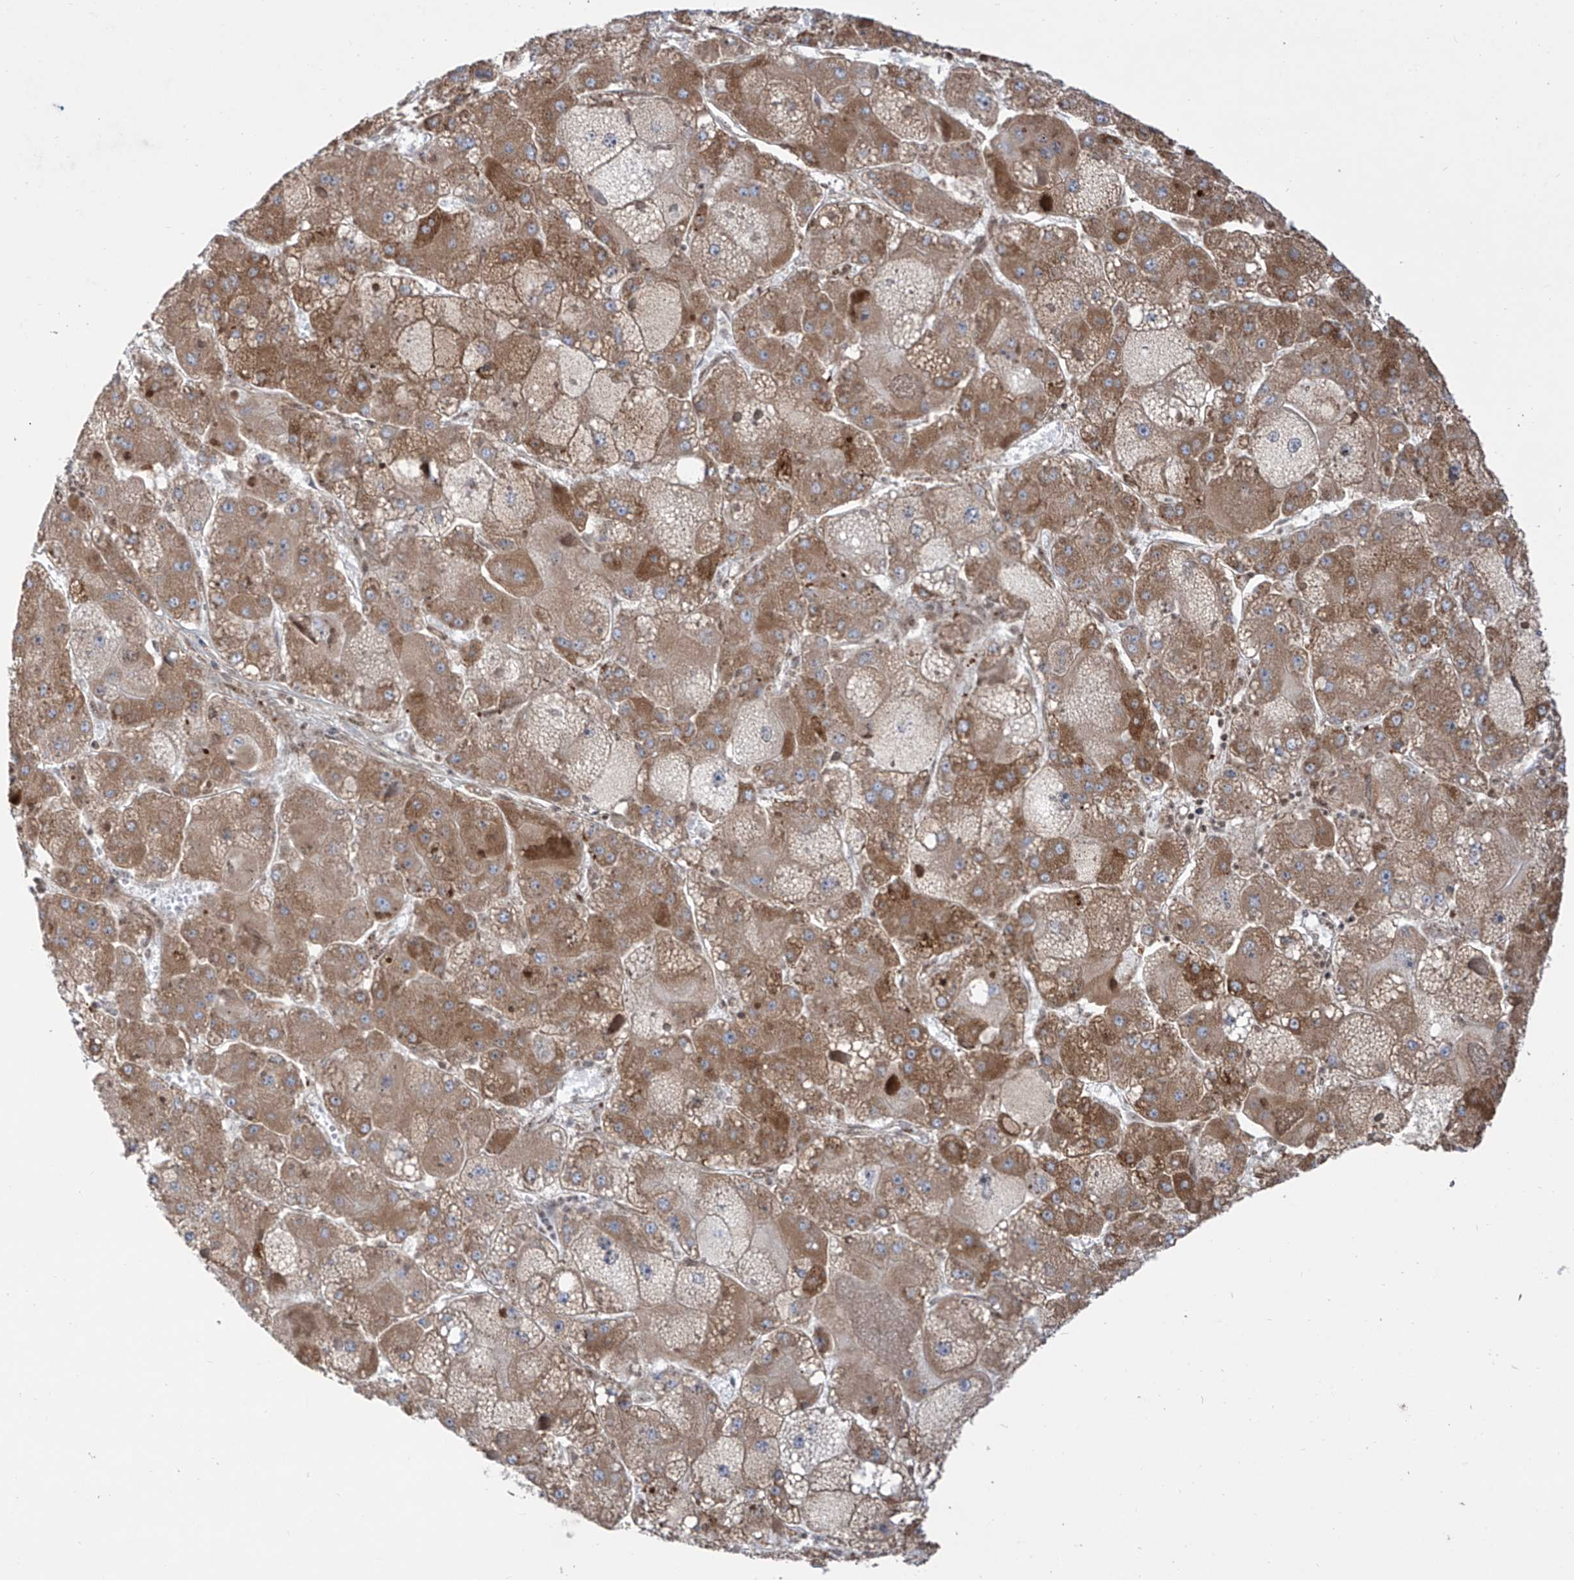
{"staining": {"intensity": "moderate", "quantity": ">75%", "location": "cytoplasmic/membranous"}, "tissue": "liver cancer", "cell_type": "Tumor cells", "image_type": "cancer", "snomed": [{"axis": "morphology", "description": "Carcinoma, Hepatocellular, NOS"}, {"axis": "topography", "description": "Liver"}], "caption": "An image of human liver hepatocellular carcinoma stained for a protein reveals moderate cytoplasmic/membranous brown staining in tumor cells.", "gene": "ZBTB8A", "patient": {"sex": "female", "age": 73}}